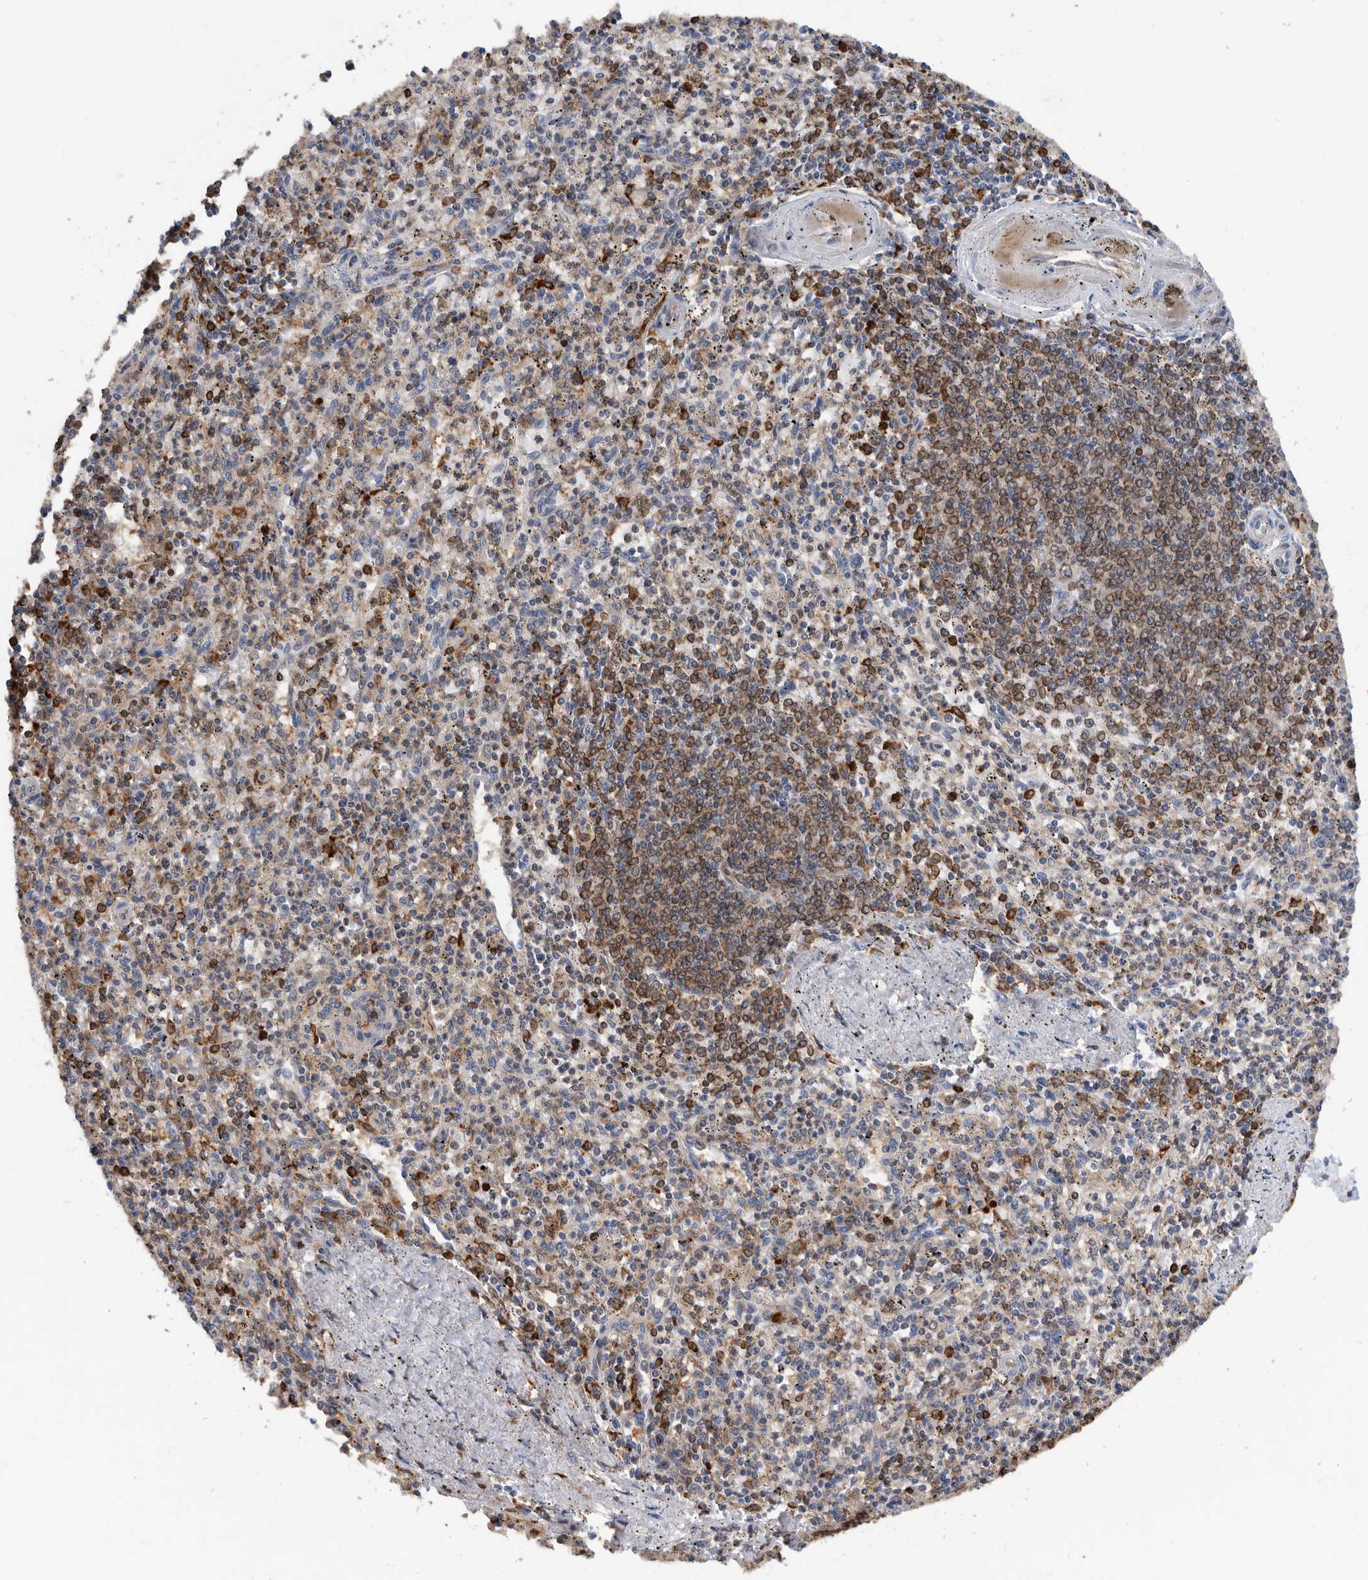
{"staining": {"intensity": "moderate", "quantity": "<25%", "location": "cytoplasmic/membranous,nuclear"}, "tissue": "spleen", "cell_type": "Cells in red pulp", "image_type": "normal", "snomed": [{"axis": "morphology", "description": "Normal tissue, NOS"}, {"axis": "topography", "description": "Spleen"}], "caption": "Immunohistochemistry (IHC) (DAB (3,3'-diaminobenzidine)) staining of normal spleen shows moderate cytoplasmic/membranous,nuclear protein staining in about <25% of cells in red pulp. The staining is performed using DAB brown chromogen to label protein expression. The nuclei are counter-stained blue using hematoxylin.", "gene": "ATAD2", "patient": {"sex": "male", "age": 72}}